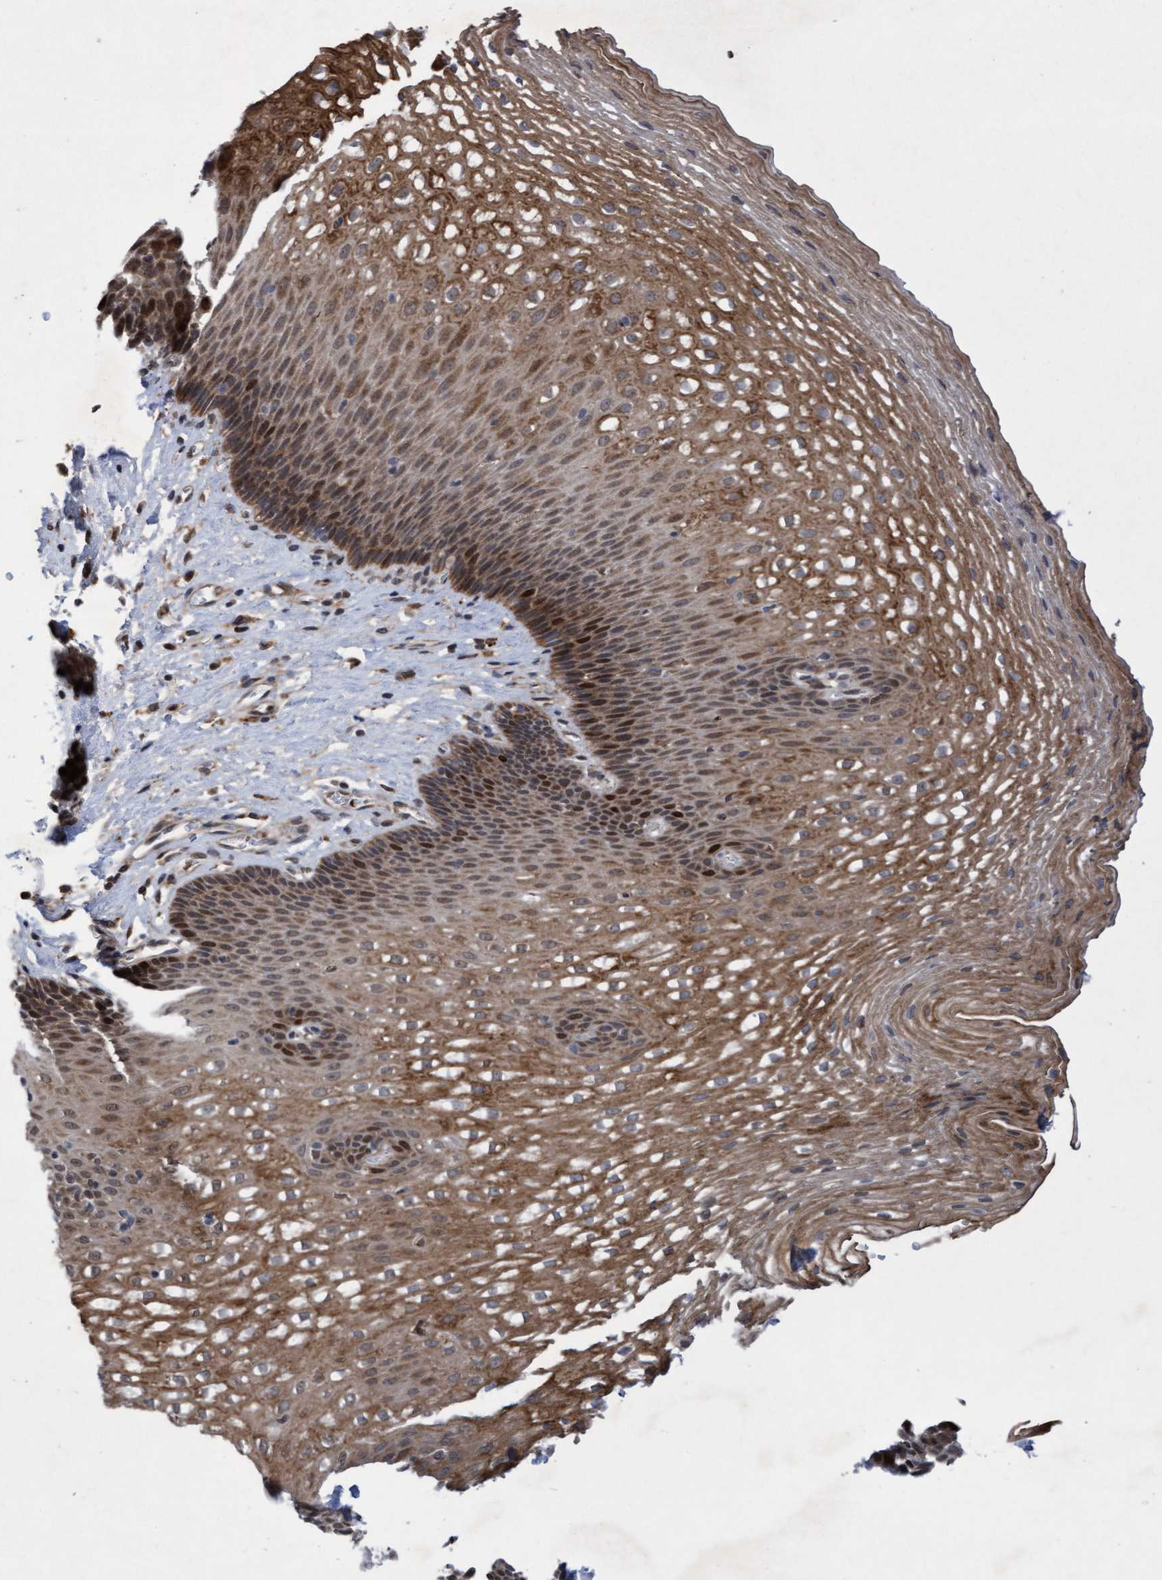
{"staining": {"intensity": "moderate", "quantity": "25%-75%", "location": "cytoplasmic/membranous,nuclear"}, "tissue": "esophagus", "cell_type": "Squamous epithelial cells", "image_type": "normal", "snomed": [{"axis": "morphology", "description": "Normal tissue, NOS"}, {"axis": "topography", "description": "Esophagus"}], "caption": "Immunohistochemistry (IHC) staining of normal esophagus, which reveals medium levels of moderate cytoplasmic/membranous,nuclear positivity in about 25%-75% of squamous epithelial cells indicating moderate cytoplasmic/membranous,nuclear protein staining. The staining was performed using DAB (brown) for protein detection and nuclei were counterstained in hematoxylin (blue).", "gene": "TANC2", "patient": {"sex": "male", "age": 48}}